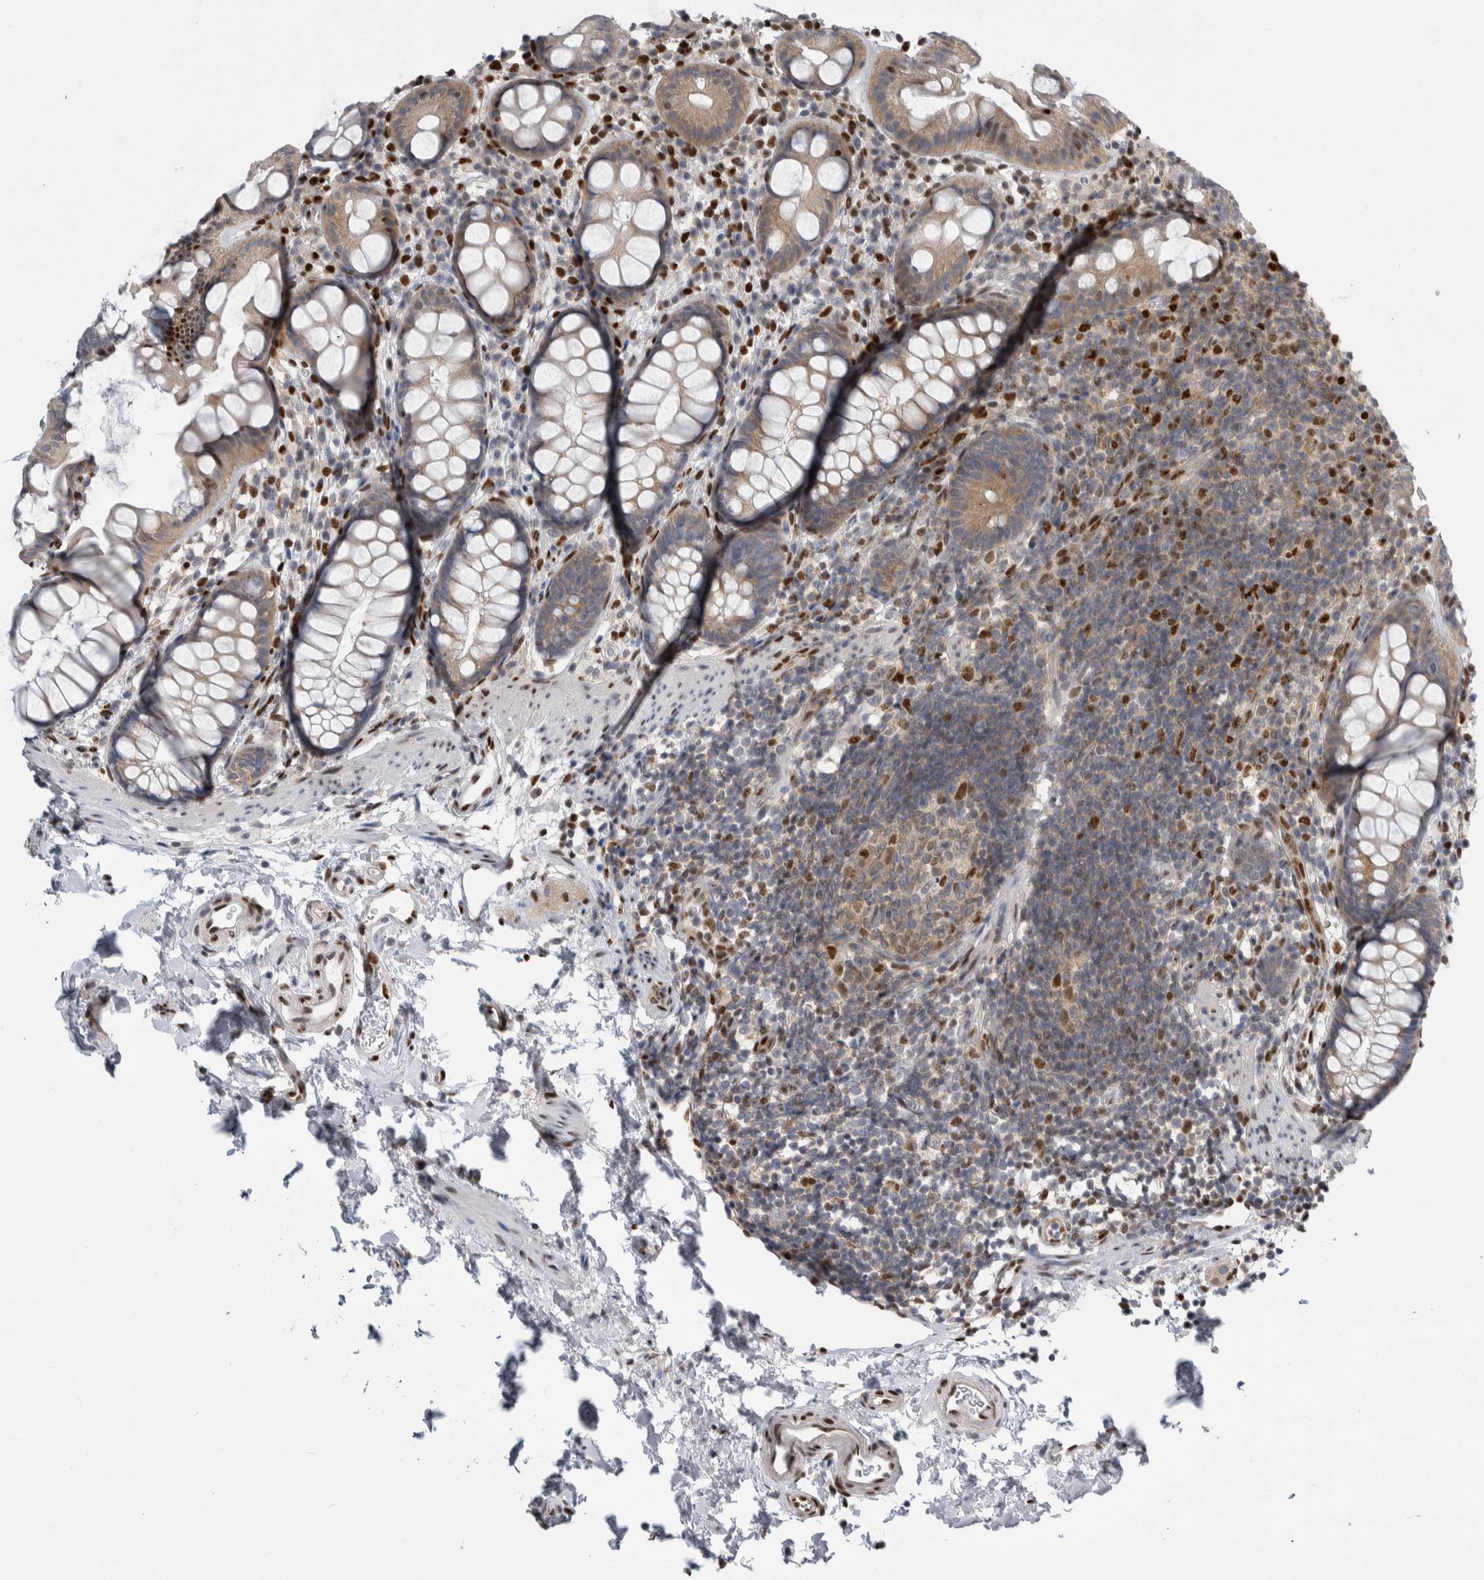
{"staining": {"intensity": "weak", "quantity": "25%-75%", "location": "cytoplasmic/membranous"}, "tissue": "rectum", "cell_type": "Glandular cells", "image_type": "normal", "snomed": [{"axis": "morphology", "description": "Normal tissue, NOS"}, {"axis": "topography", "description": "Rectum"}], "caption": "This is an image of immunohistochemistry staining of benign rectum, which shows weak expression in the cytoplasmic/membranous of glandular cells.", "gene": "TAX1BP1", "patient": {"sex": "female", "age": 65}}